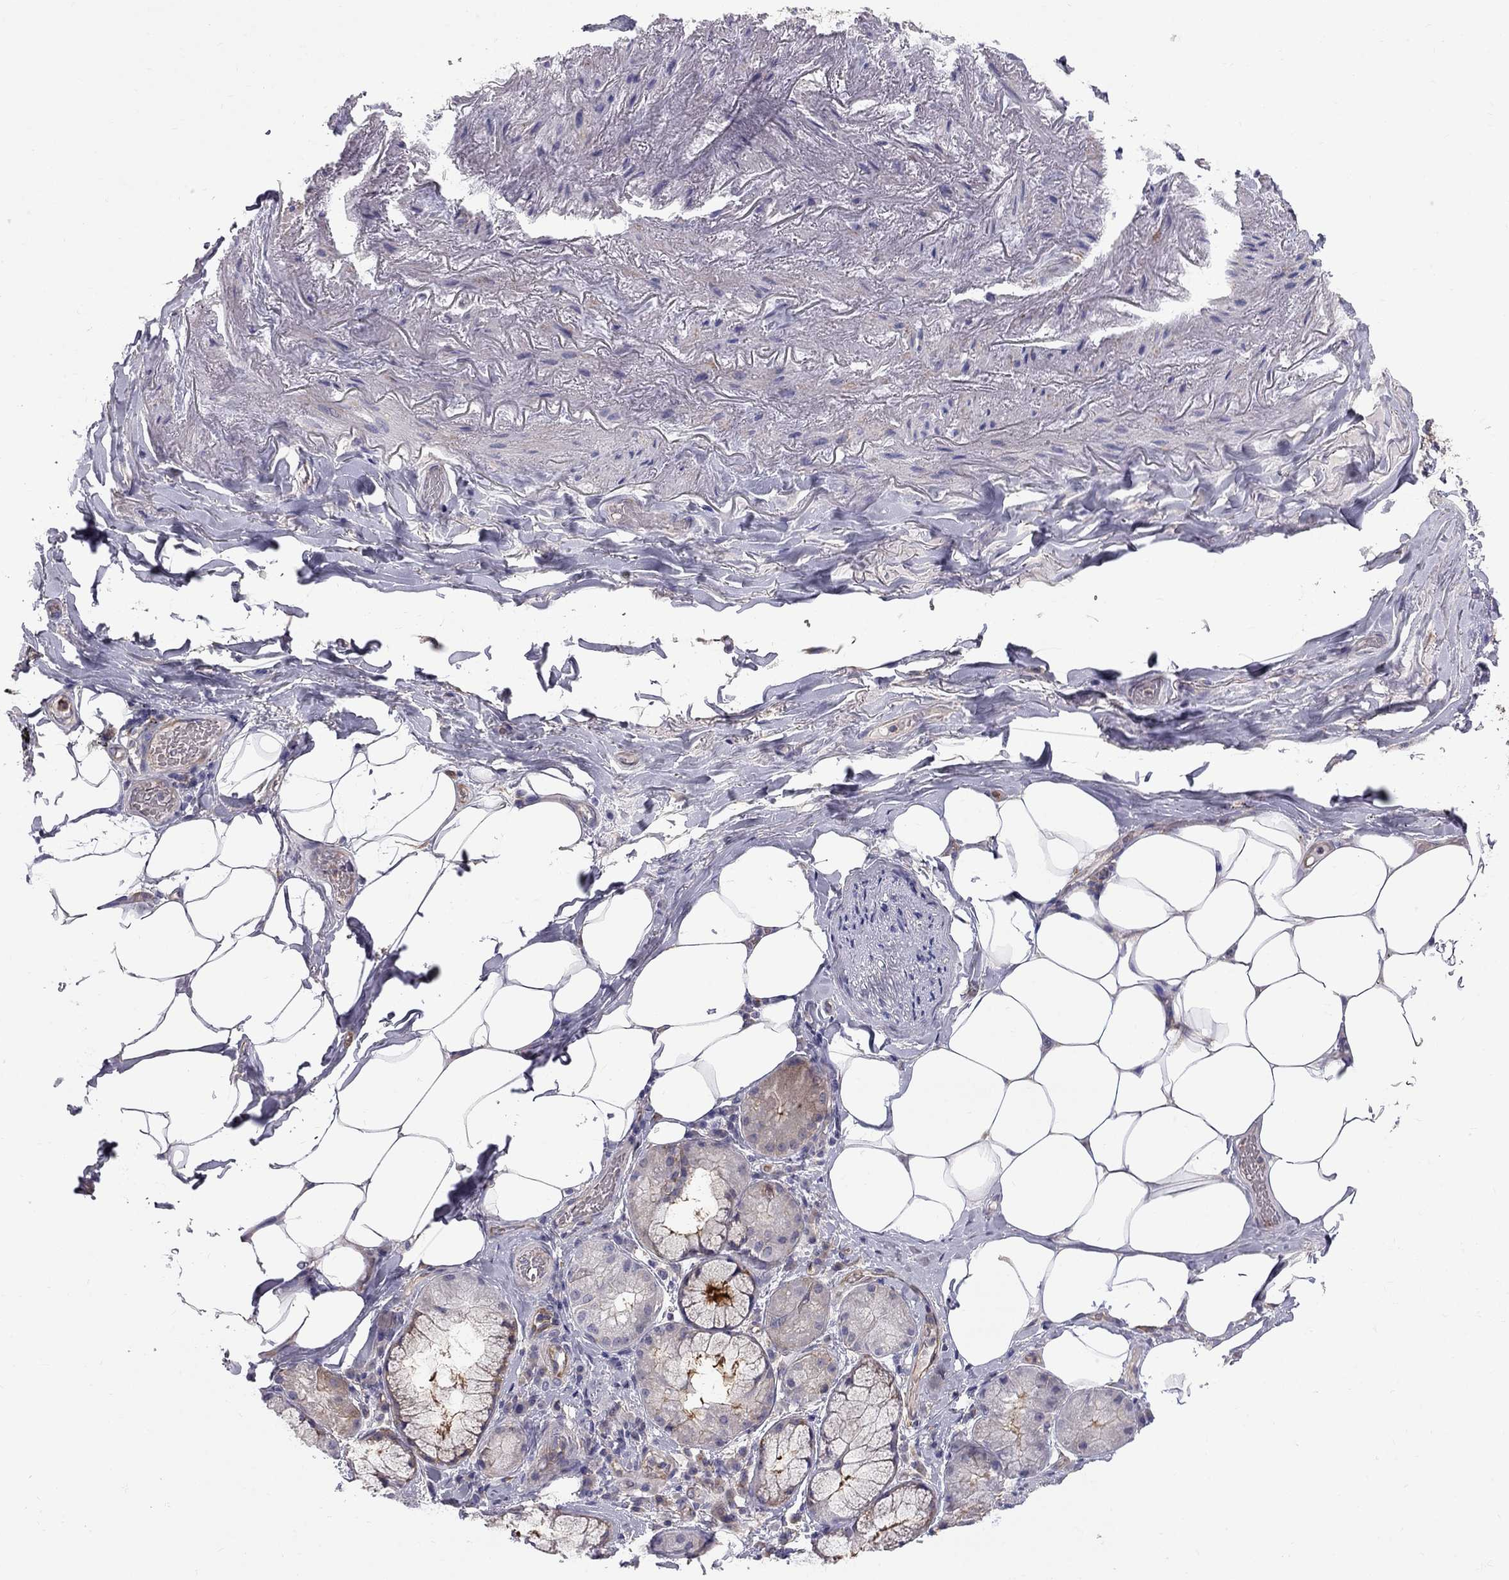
{"staining": {"intensity": "negative", "quantity": "none", "location": "none"}, "tissue": "adipose tissue", "cell_type": "Adipocytes", "image_type": "normal", "snomed": [{"axis": "morphology", "description": "Normal tissue, NOS"}, {"axis": "topography", "description": "Bronchus"}, {"axis": "topography", "description": "Lung"}], "caption": "An IHC photomicrograph of normal adipose tissue is shown. There is no staining in adipocytes of adipose tissue.", "gene": "EIF4E3", "patient": {"sex": "female", "age": 57}}